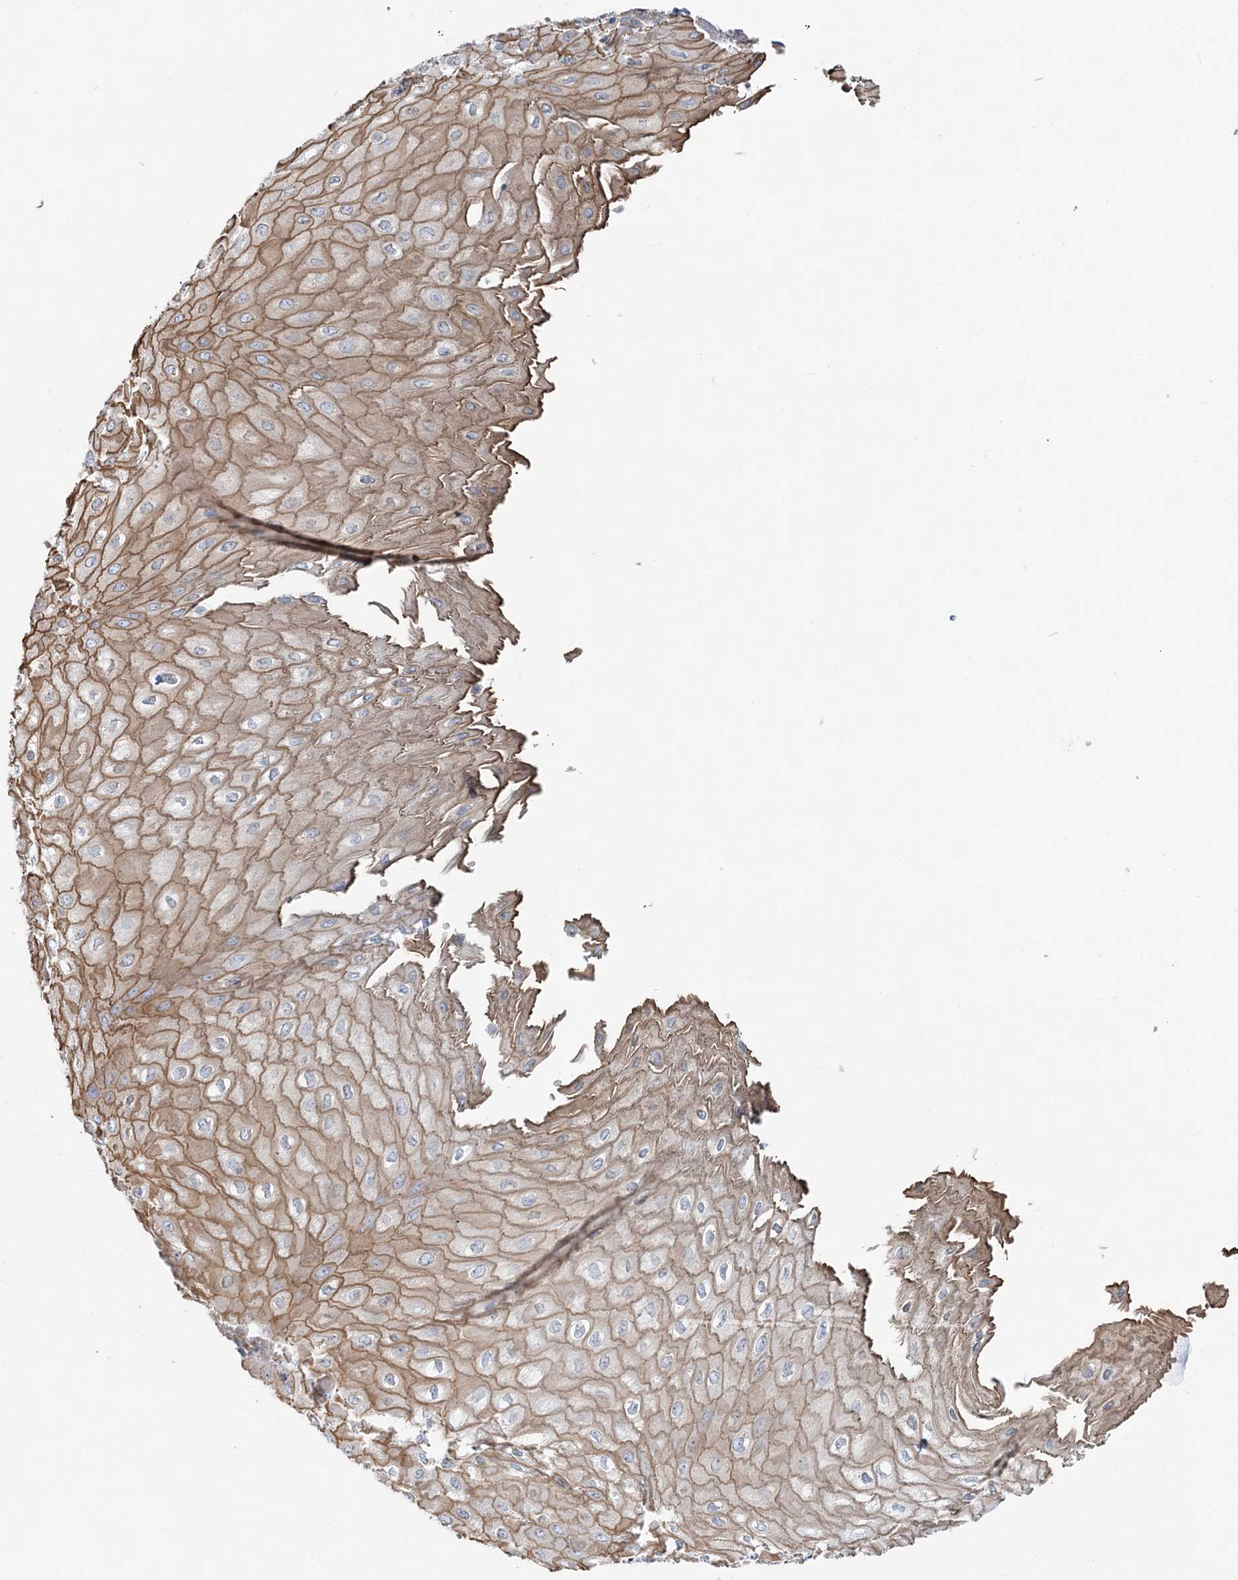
{"staining": {"intensity": "moderate", "quantity": ">75%", "location": "cytoplasmic/membranous"}, "tissue": "esophagus", "cell_type": "Squamous epithelial cells", "image_type": "normal", "snomed": [{"axis": "morphology", "description": "Normal tissue, NOS"}, {"axis": "topography", "description": "Esophagus"}], "caption": "Moderate cytoplasmic/membranous expression is identified in about >75% of squamous epithelial cells in unremarkable esophagus.", "gene": "CCNJ", "patient": {"sex": "male", "age": 60}}